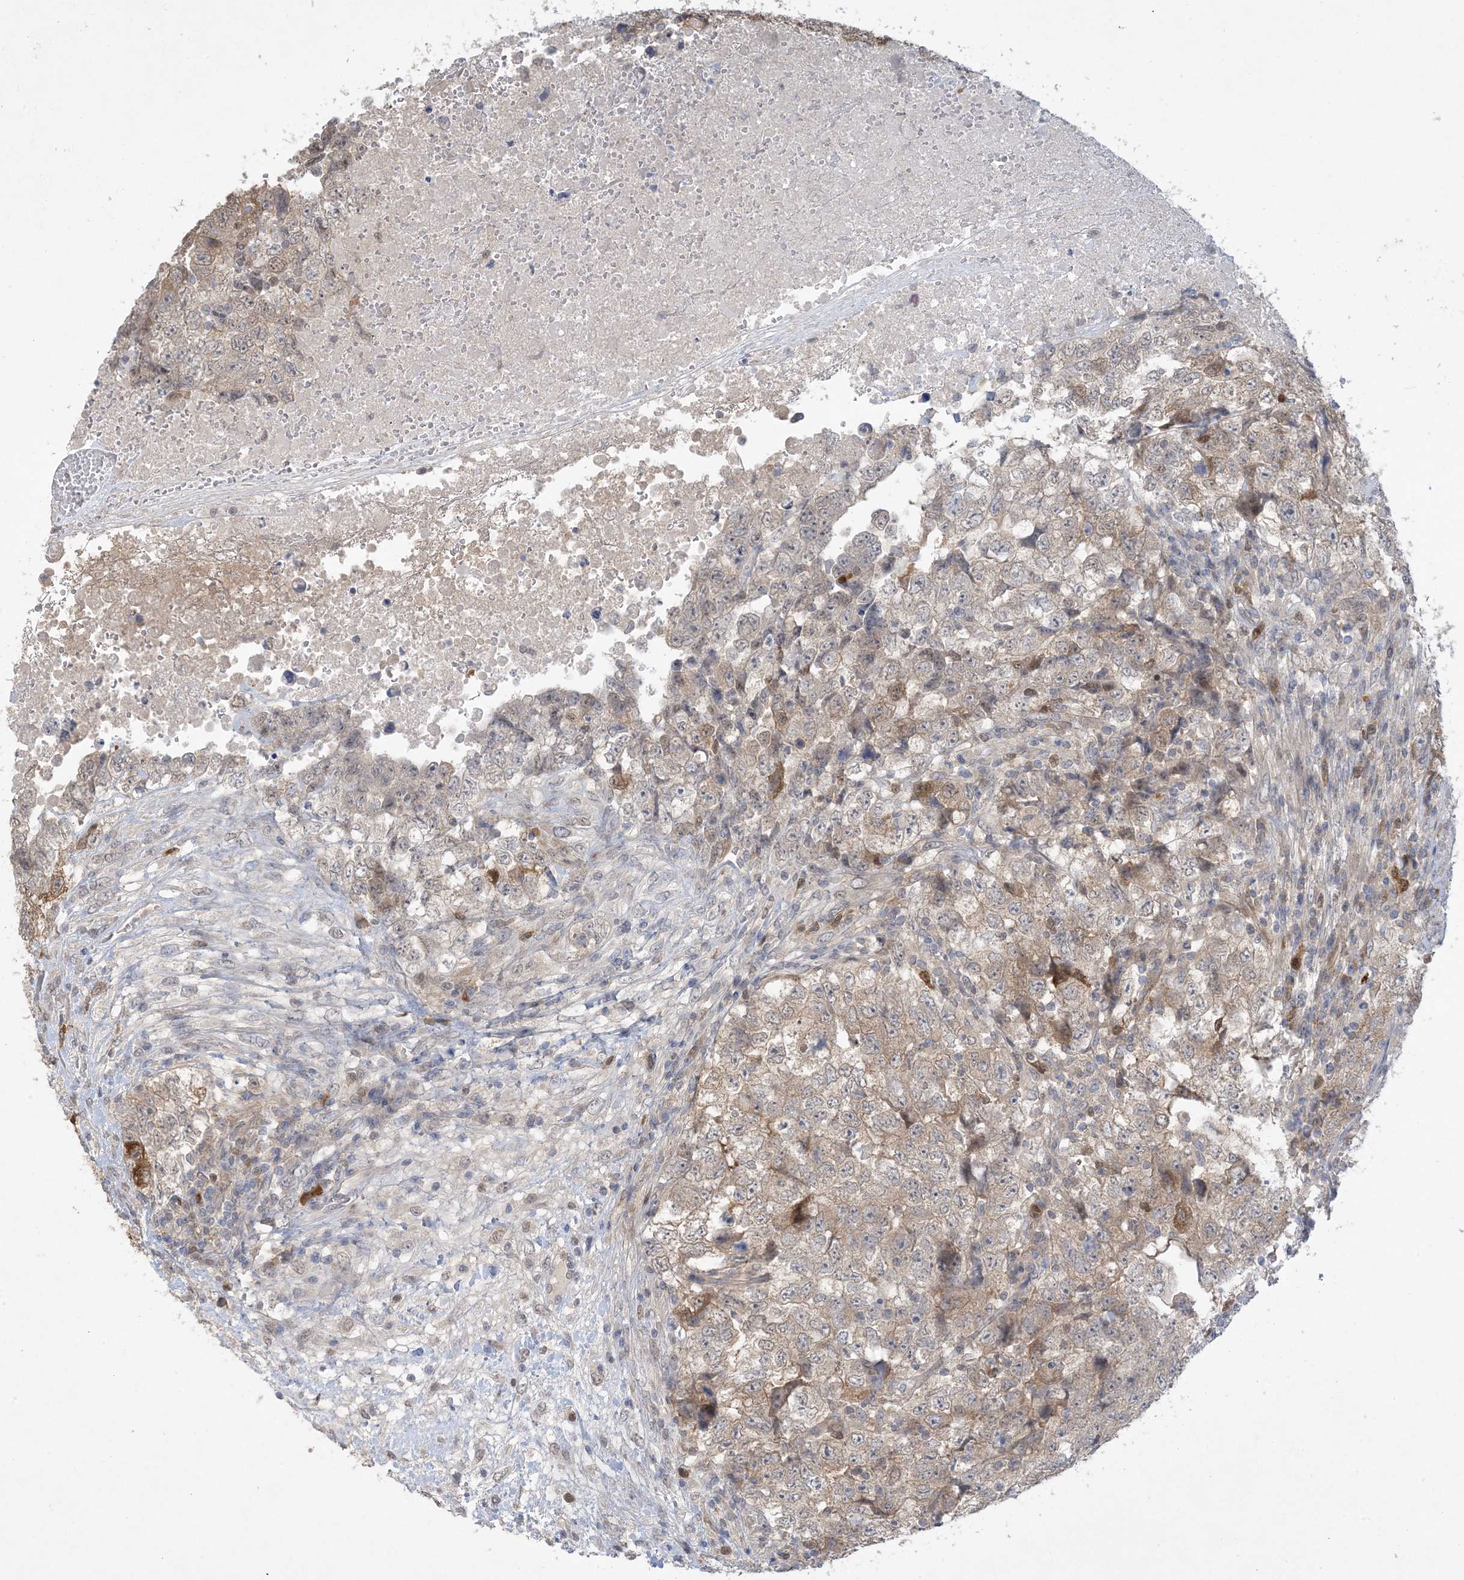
{"staining": {"intensity": "weak", "quantity": "25%-75%", "location": "cytoplasmic/membranous"}, "tissue": "testis cancer", "cell_type": "Tumor cells", "image_type": "cancer", "snomed": [{"axis": "morphology", "description": "Carcinoma, Embryonal, NOS"}, {"axis": "topography", "description": "Testis"}], "caption": "IHC (DAB (3,3'-diaminobenzidine)) staining of human testis cancer shows weak cytoplasmic/membranous protein expression in about 25%-75% of tumor cells.", "gene": "HMGCS1", "patient": {"sex": "male", "age": 37}}